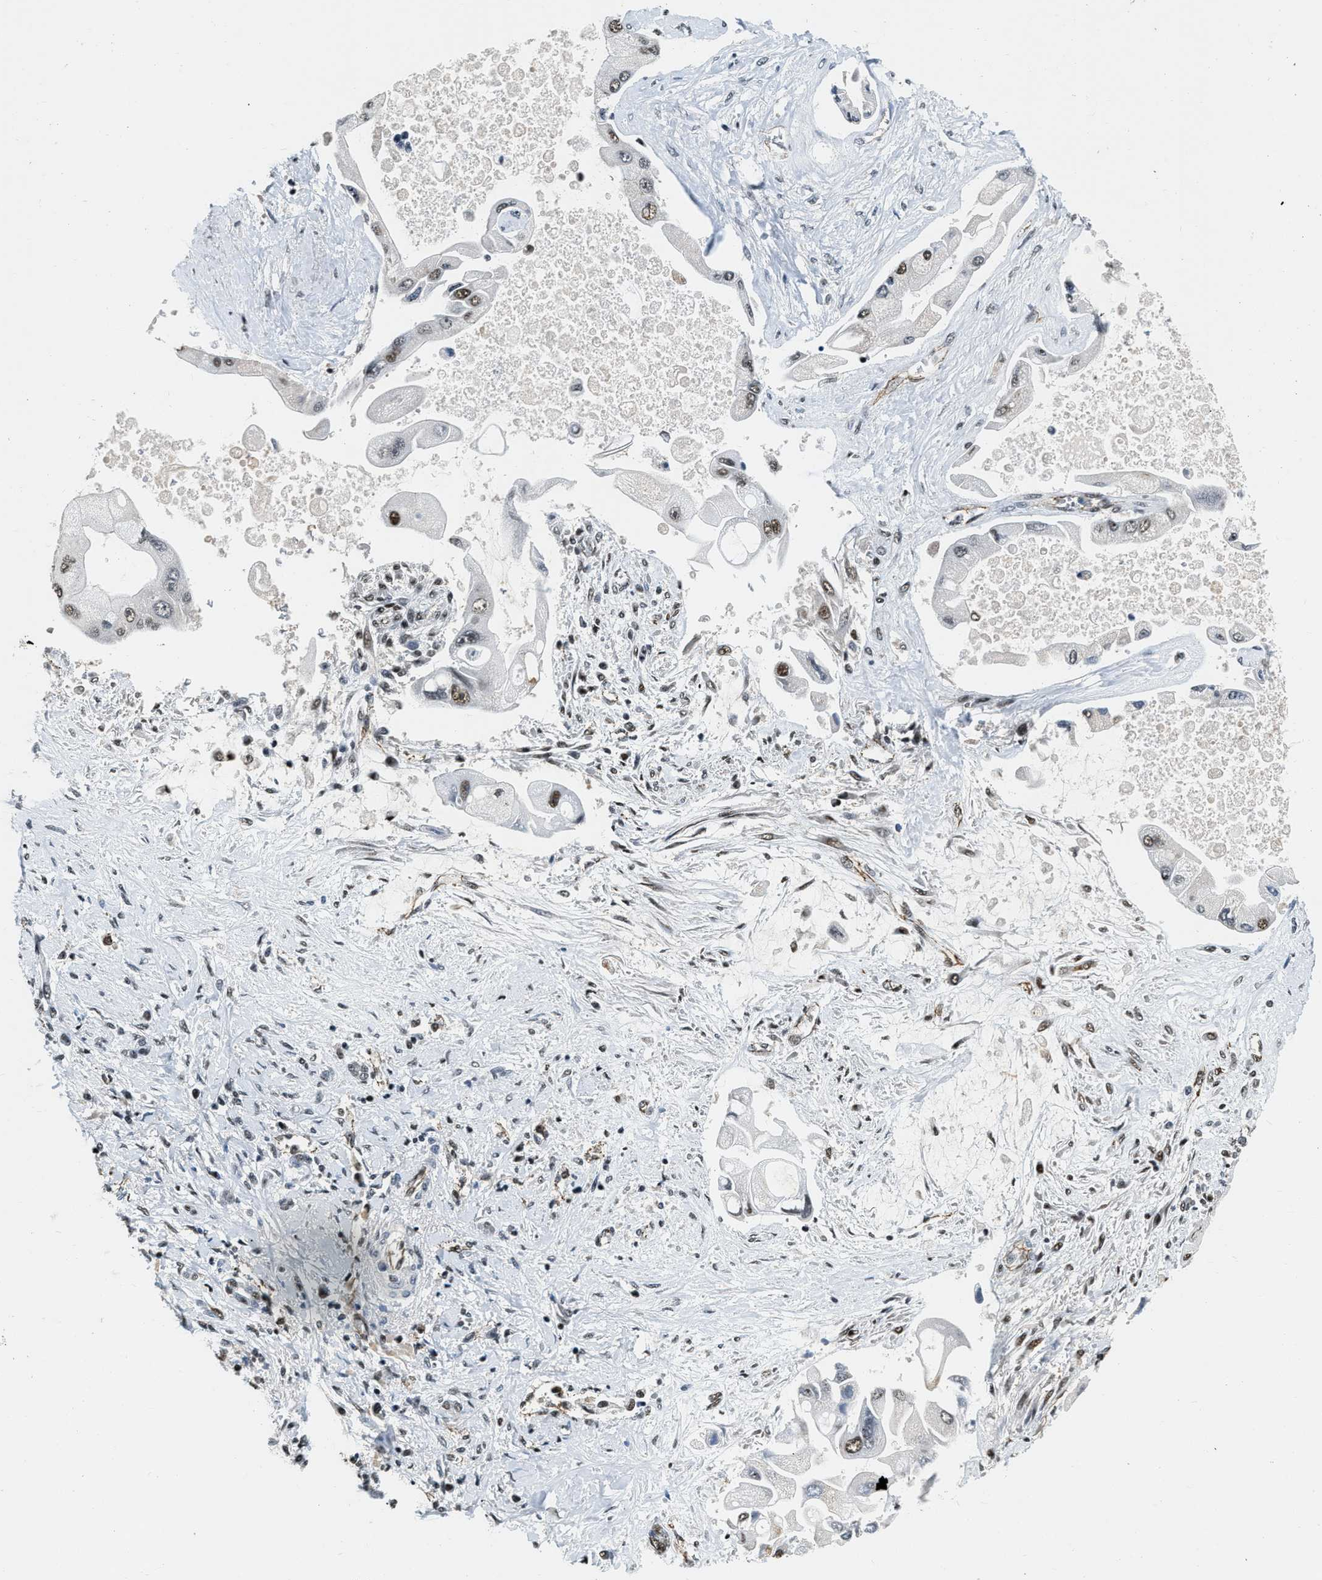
{"staining": {"intensity": "moderate", "quantity": "<25%", "location": "nuclear"}, "tissue": "liver cancer", "cell_type": "Tumor cells", "image_type": "cancer", "snomed": [{"axis": "morphology", "description": "Cholangiocarcinoma"}, {"axis": "topography", "description": "Liver"}], "caption": "Protein expression analysis of liver cancer shows moderate nuclear expression in about <25% of tumor cells. (DAB = brown stain, brightfield microscopy at high magnification).", "gene": "CCNE1", "patient": {"sex": "male", "age": 50}}